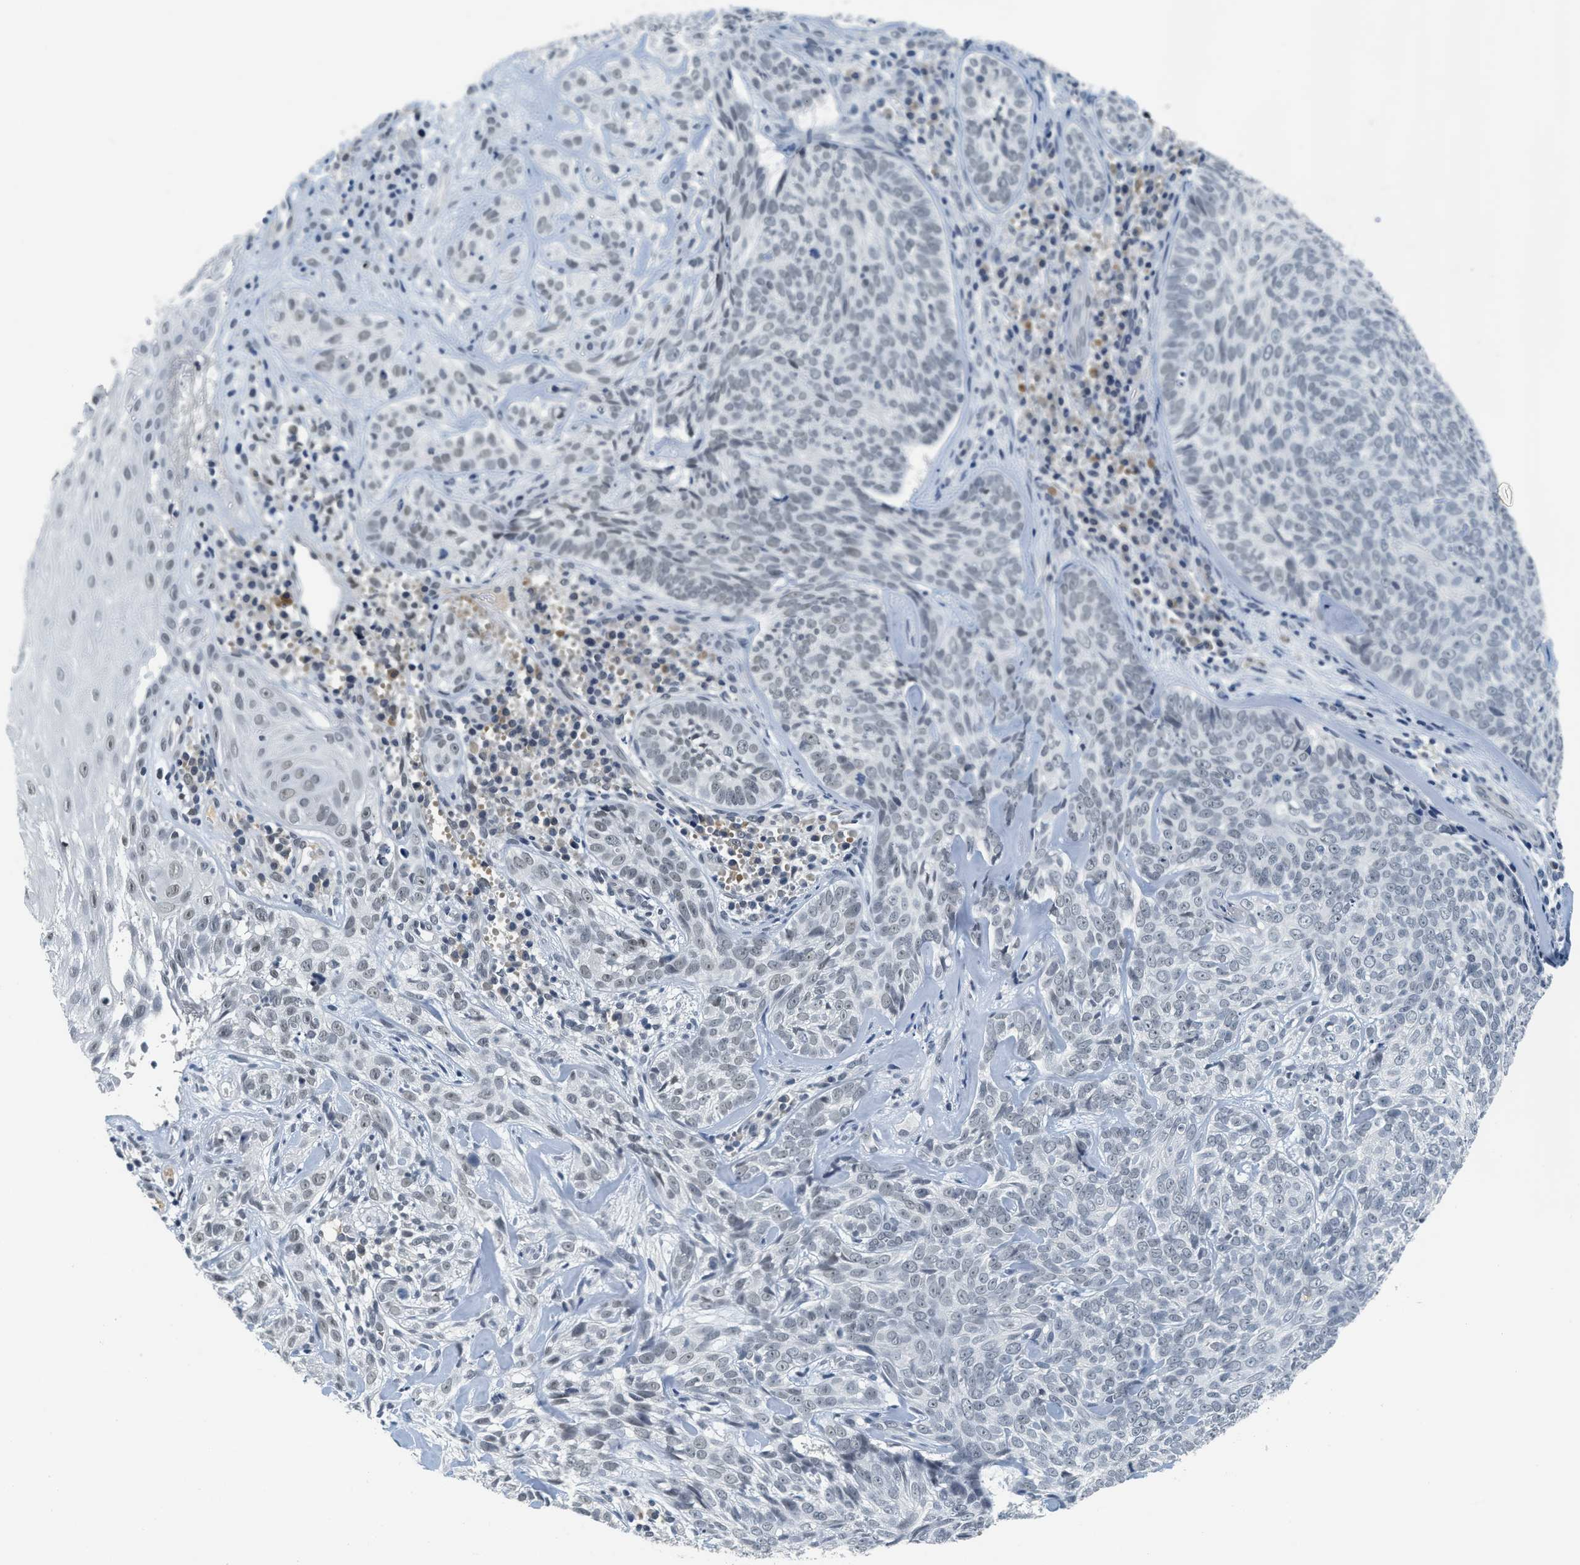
{"staining": {"intensity": "negative", "quantity": "none", "location": "none"}, "tissue": "skin cancer", "cell_type": "Tumor cells", "image_type": "cancer", "snomed": [{"axis": "morphology", "description": "Basal cell carcinoma"}, {"axis": "topography", "description": "Skin"}], "caption": "Immunohistochemical staining of human skin cancer demonstrates no significant expression in tumor cells.", "gene": "MZF1", "patient": {"sex": "male", "age": 72}}